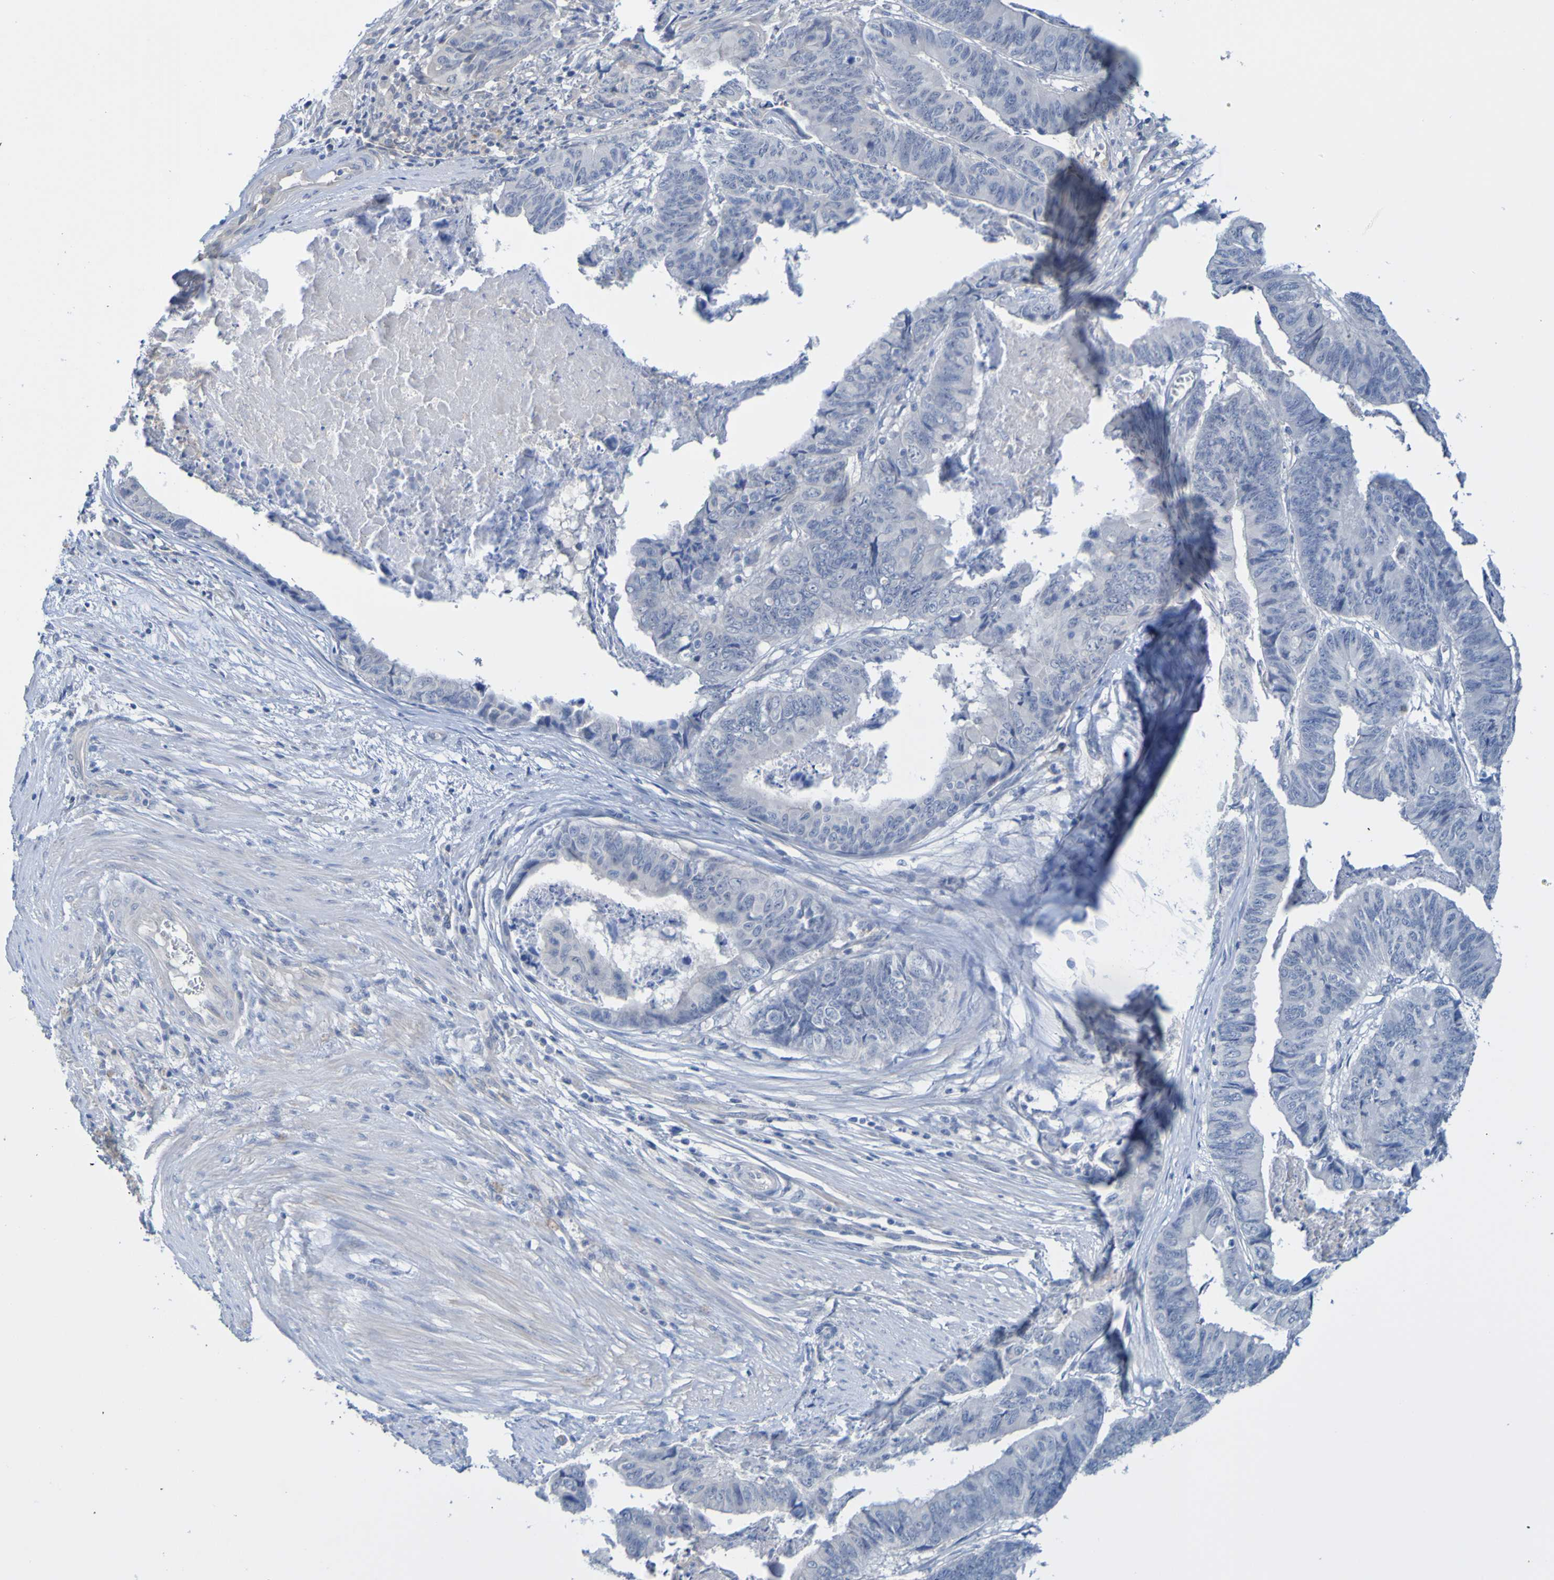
{"staining": {"intensity": "negative", "quantity": "none", "location": "none"}, "tissue": "stomach cancer", "cell_type": "Tumor cells", "image_type": "cancer", "snomed": [{"axis": "morphology", "description": "Adenocarcinoma, NOS"}, {"axis": "topography", "description": "Stomach, lower"}], "caption": "Human stomach cancer stained for a protein using immunohistochemistry (IHC) demonstrates no staining in tumor cells.", "gene": "ACMSD", "patient": {"sex": "male", "age": 77}}